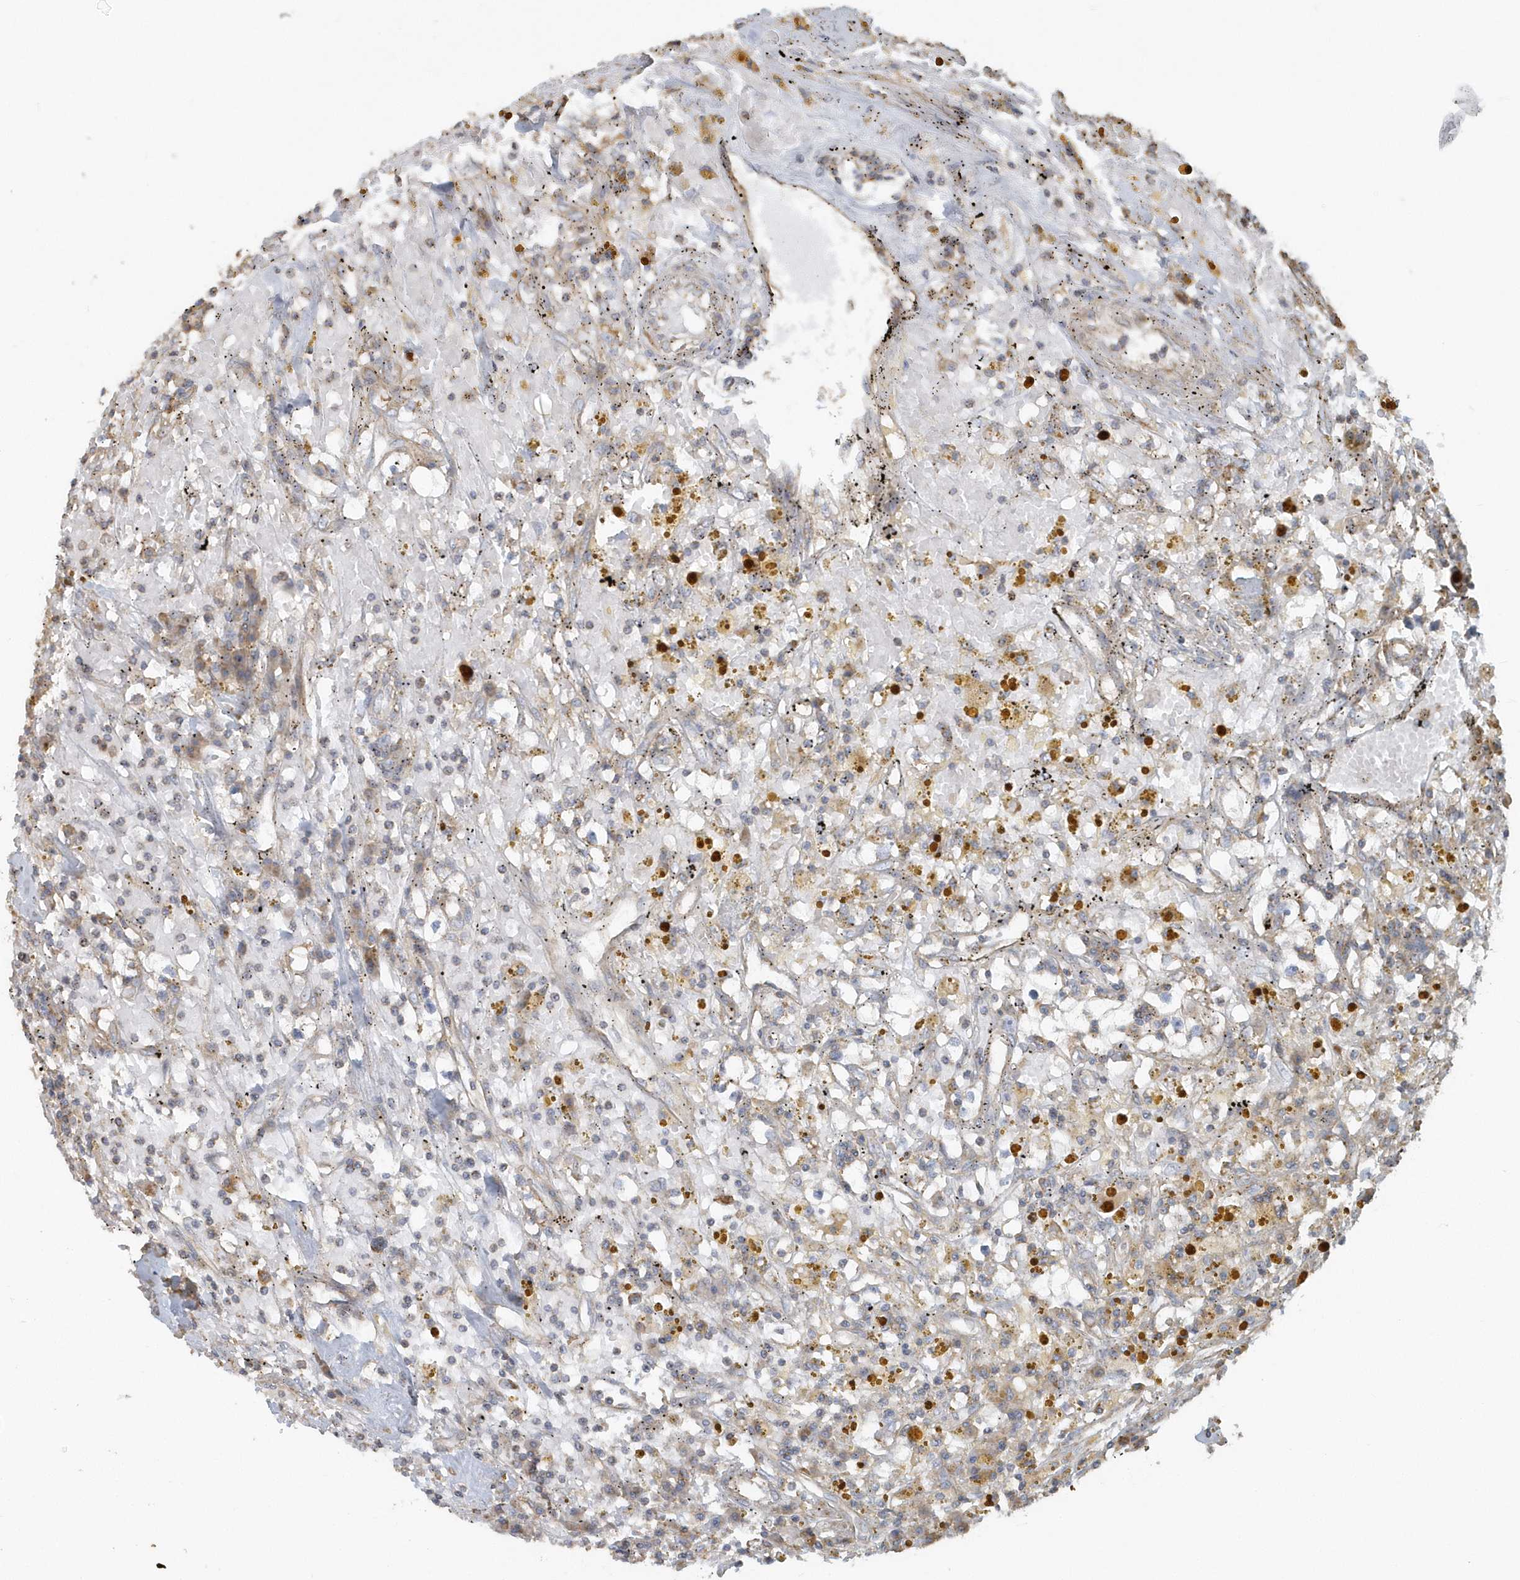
{"staining": {"intensity": "negative", "quantity": "none", "location": "none"}, "tissue": "renal cancer", "cell_type": "Tumor cells", "image_type": "cancer", "snomed": [{"axis": "morphology", "description": "Adenocarcinoma, NOS"}, {"axis": "topography", "description": "Kidney"}], "caption": "High power microscopy histopathology image of an immunohistochemistry (IHC) photomicrograph of renal cancer, revealing no significant positivity in tumor cells.", "gene": "TRAIP", "patient": {"sex": "male", "age": 56}}